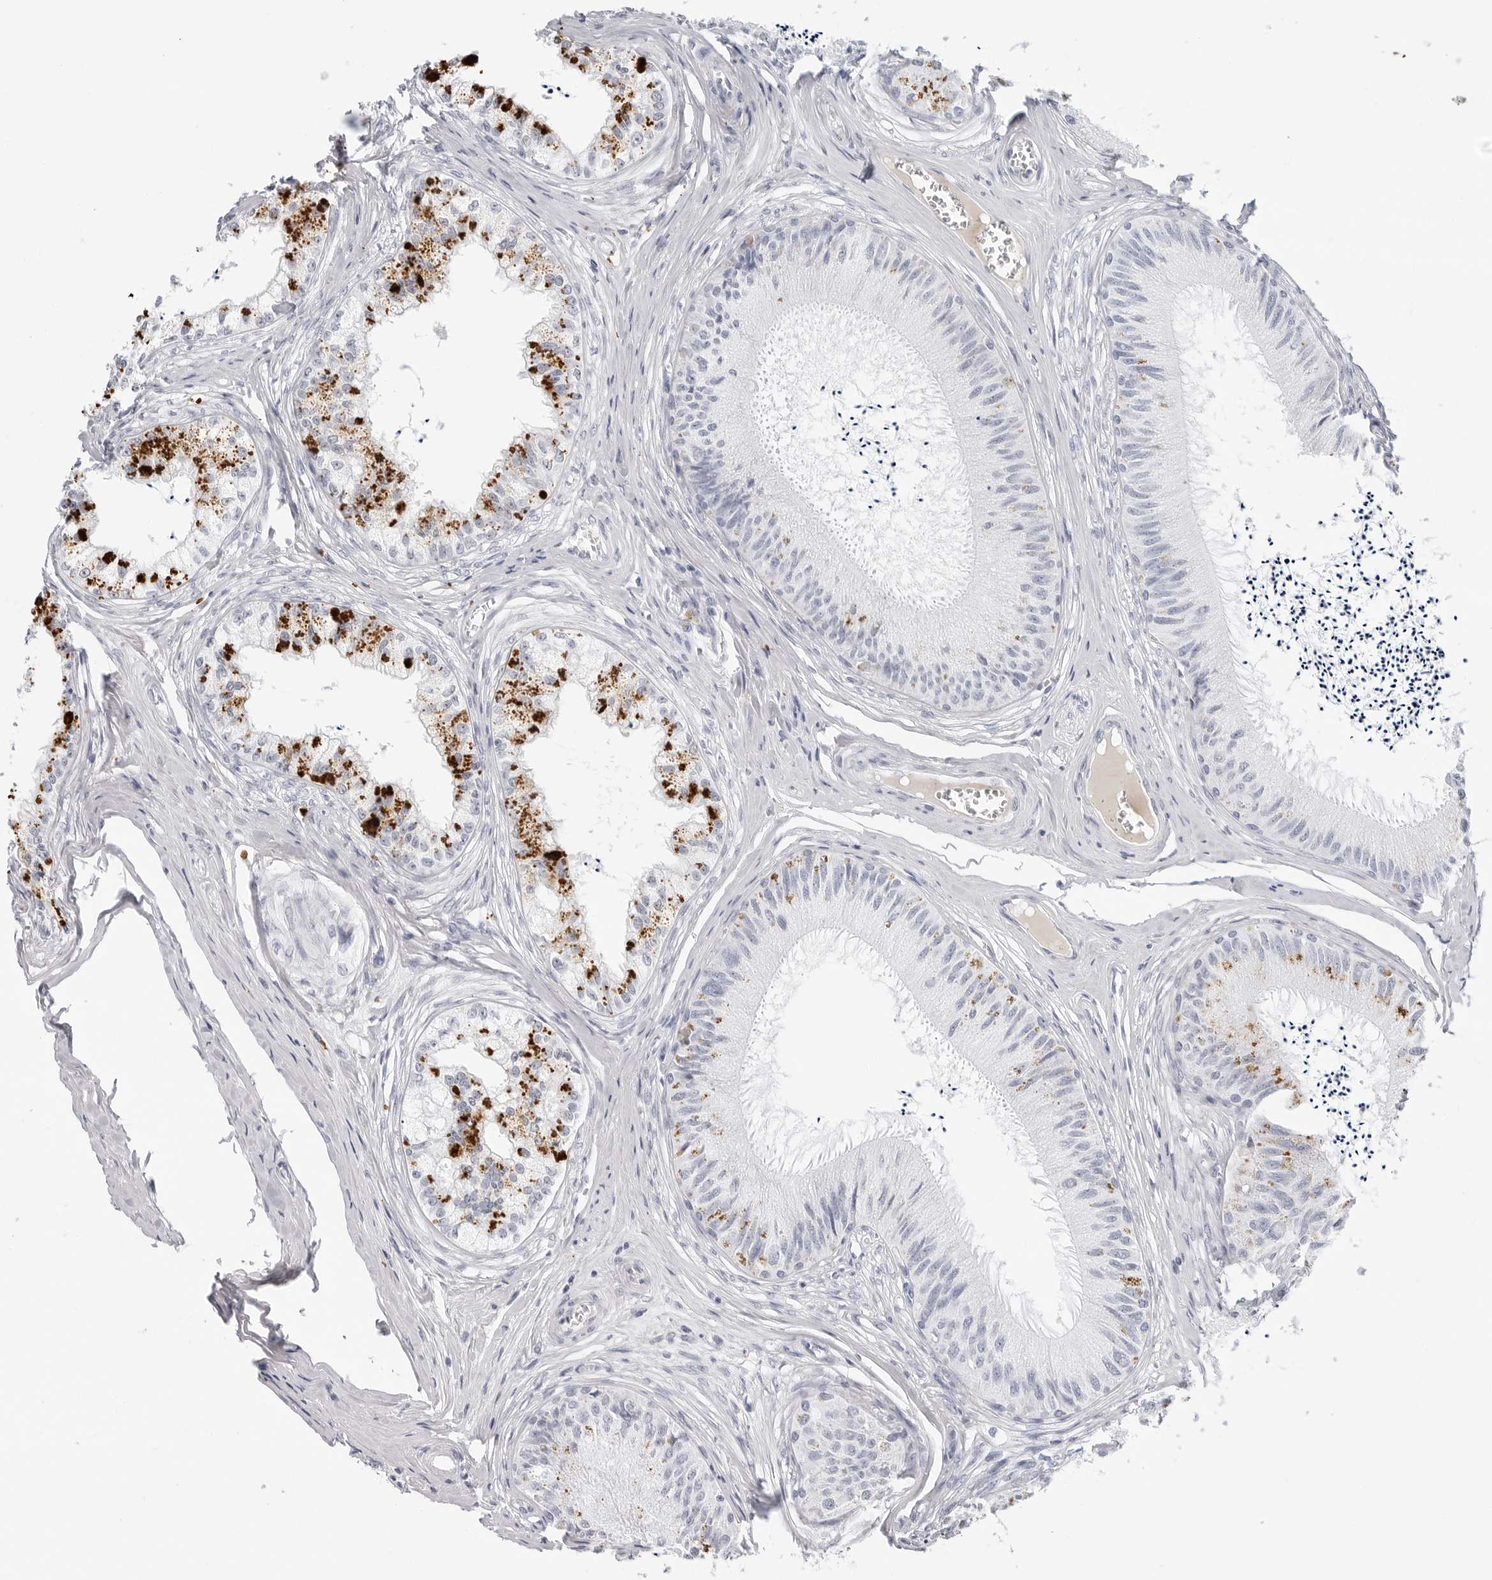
{"staining": {"intensity": "strong", "quantity": "<25%", "location": "cytoplasmic/membranous"}, "tissue": "epididymis", "cell_type": "Glandular cells", "image_type": "normal", "snomed": [{"axis": "morphology", "description": "Normal tissue, NOS"}, {"axis": "topography", "description": "Epididymis"}], "caption": "An immunohistochemistry (IHC) micrograph of unremarkable tissue is shown. Protein staining in brown shows strong cytoplasmic/membranous positivity in epididymis within glandular cells. The protein is stained brown, and the nuclei are stained in blue (DAB (3,3'-diaminobenzidine) IHC with brightfield microscopy, high magnification).", "gene": "AMPD1", "patient": {"sex": "male", "age": 79}}